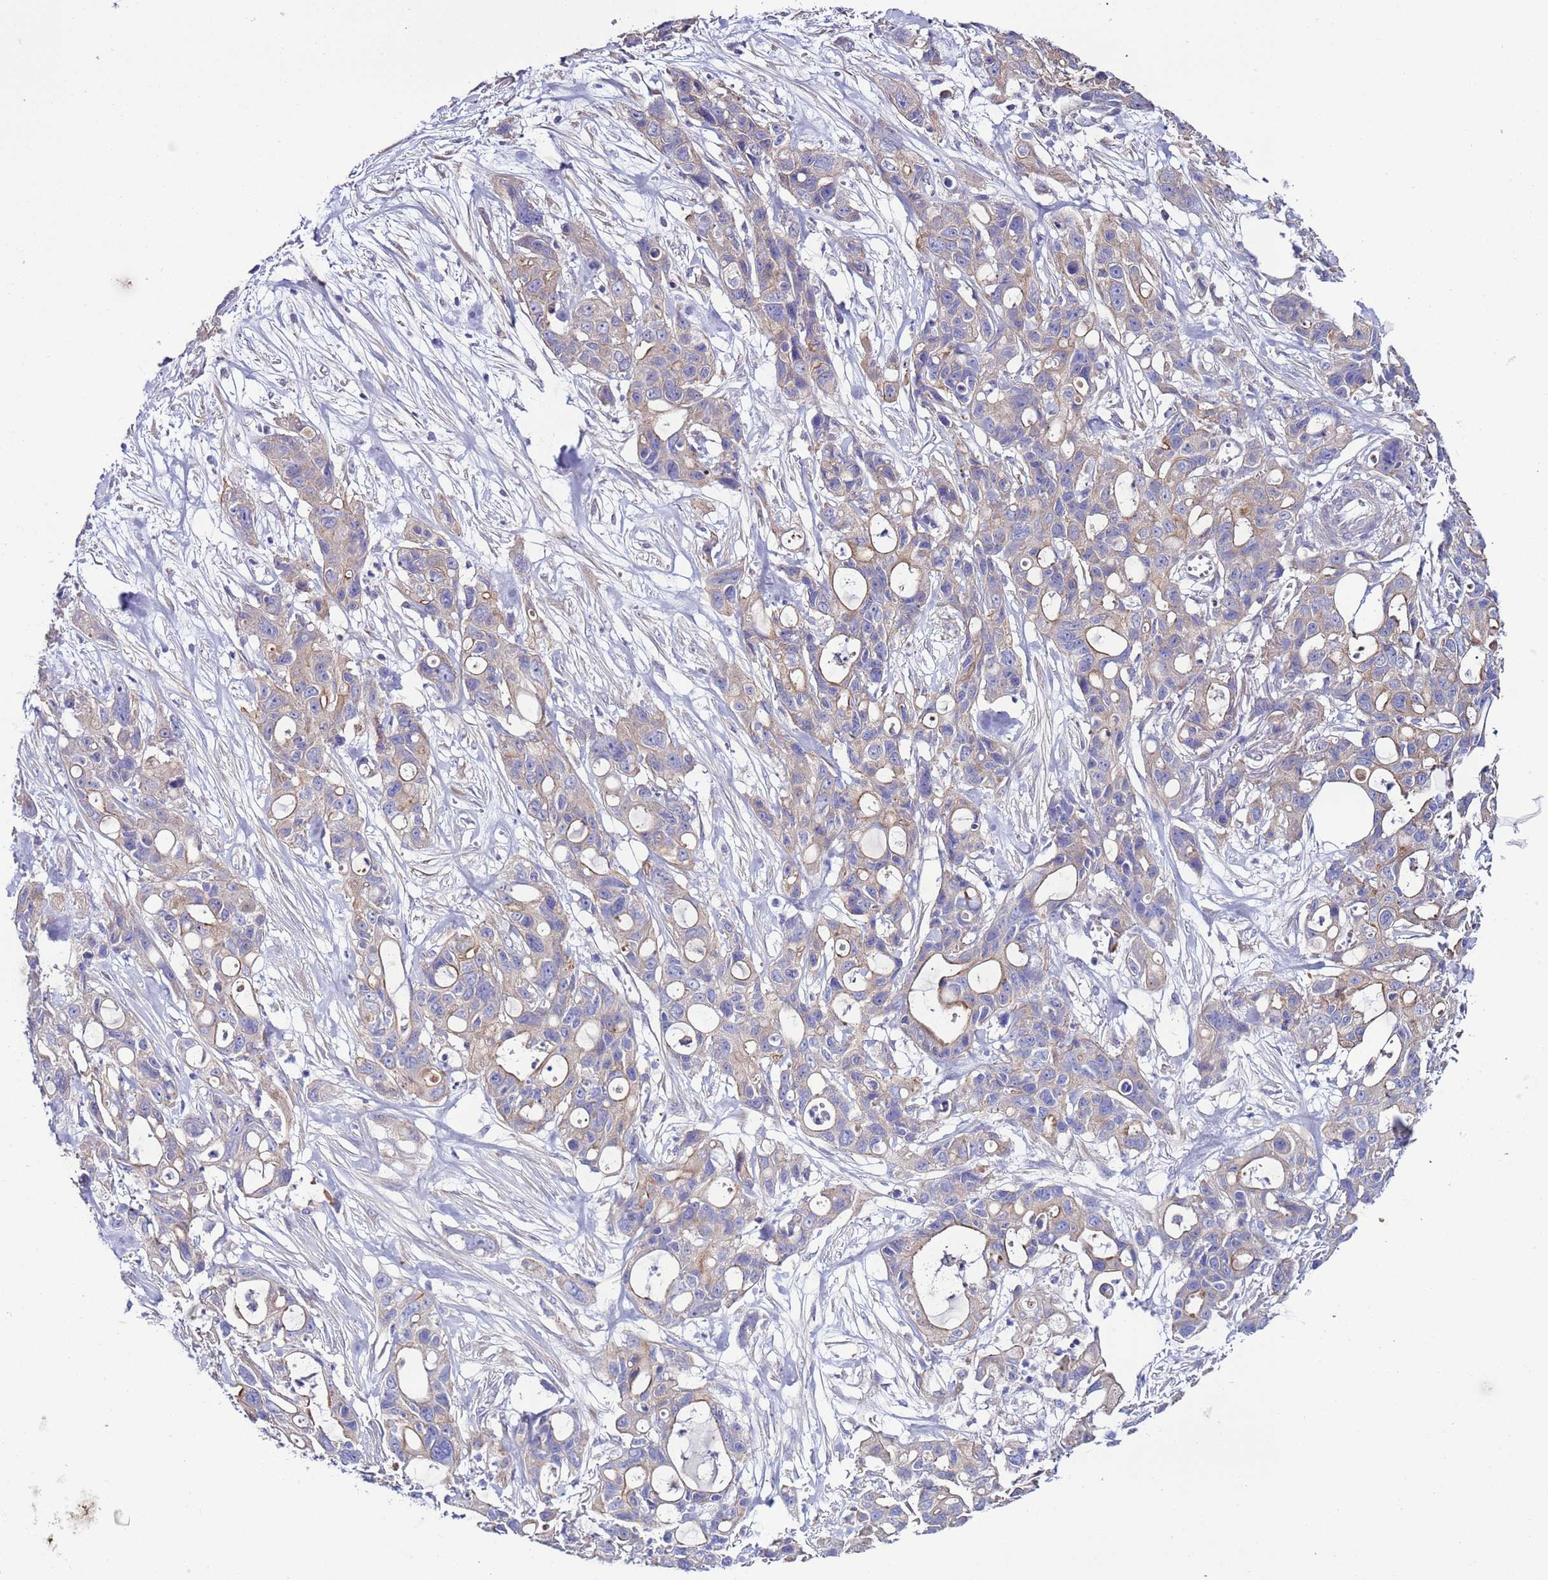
{"staining": {"intensity": "weak", "quantity": "<25%", "location": "cytoplasmic/membranous"}, "tissue": "ovarian cancer", "cell_type": "Tumor cells", "image_type": "cancer", "snomed": [{"axis": "morphology", "description": "Cystadenocarcinoma, mucinous, NOS"}, {"axis": "topography", "description": "Ovary"}], "caption": "The IHC histopathology image has no significant expression in tumor cells of ovarian cancer (mucinous cystadenocarcinoma) tissue. (Stains: DAB (3,3'-diaminobenzidine) immunohistochemistry (IHC) with hematoxylin counter stain, Microscopy: brightfield microscopy at high magnification).", "gene": "SPCS1", "patient": {"sex": "female", "age": 70}}